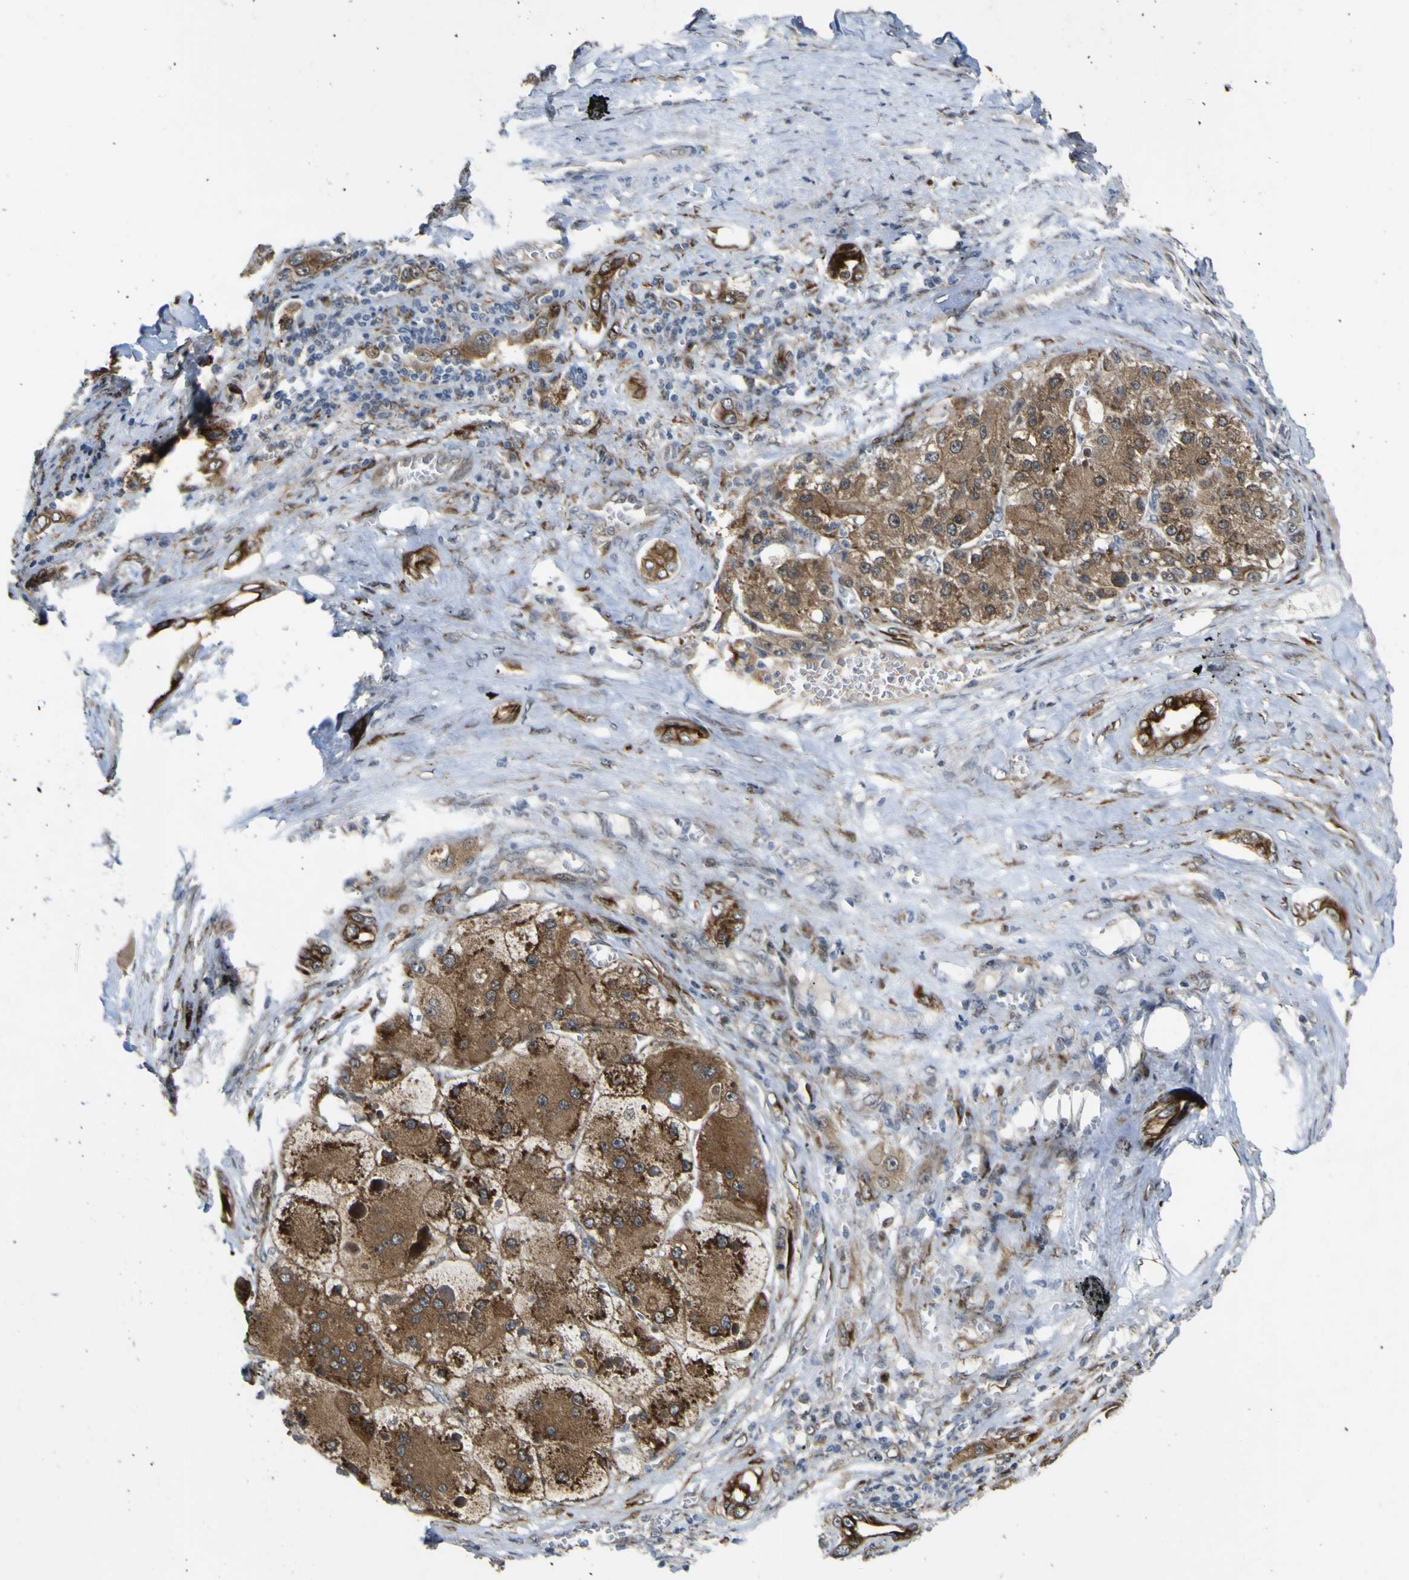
{"staining": {"intensity": "moderate", "quantity": ">75%", "location": "cytoplasmic/membranous"}, "tissue": "liver cancer", "cell_type": "Tumor cells", "image_type": "cancer", "snomed": [{"axis": "morphology", "description": "Carcinoma, Hepatocellular, NOS"}, {"axis": "topography", "description": "Liver"}], "caption": "Tumor cells reveal moderate cytoplasmic/membranous staining in about >75% of cells in hepatocellular carcinoma (liver).", "gene": "LBHD1", "patient": {"sex": "female", "age": 73}}